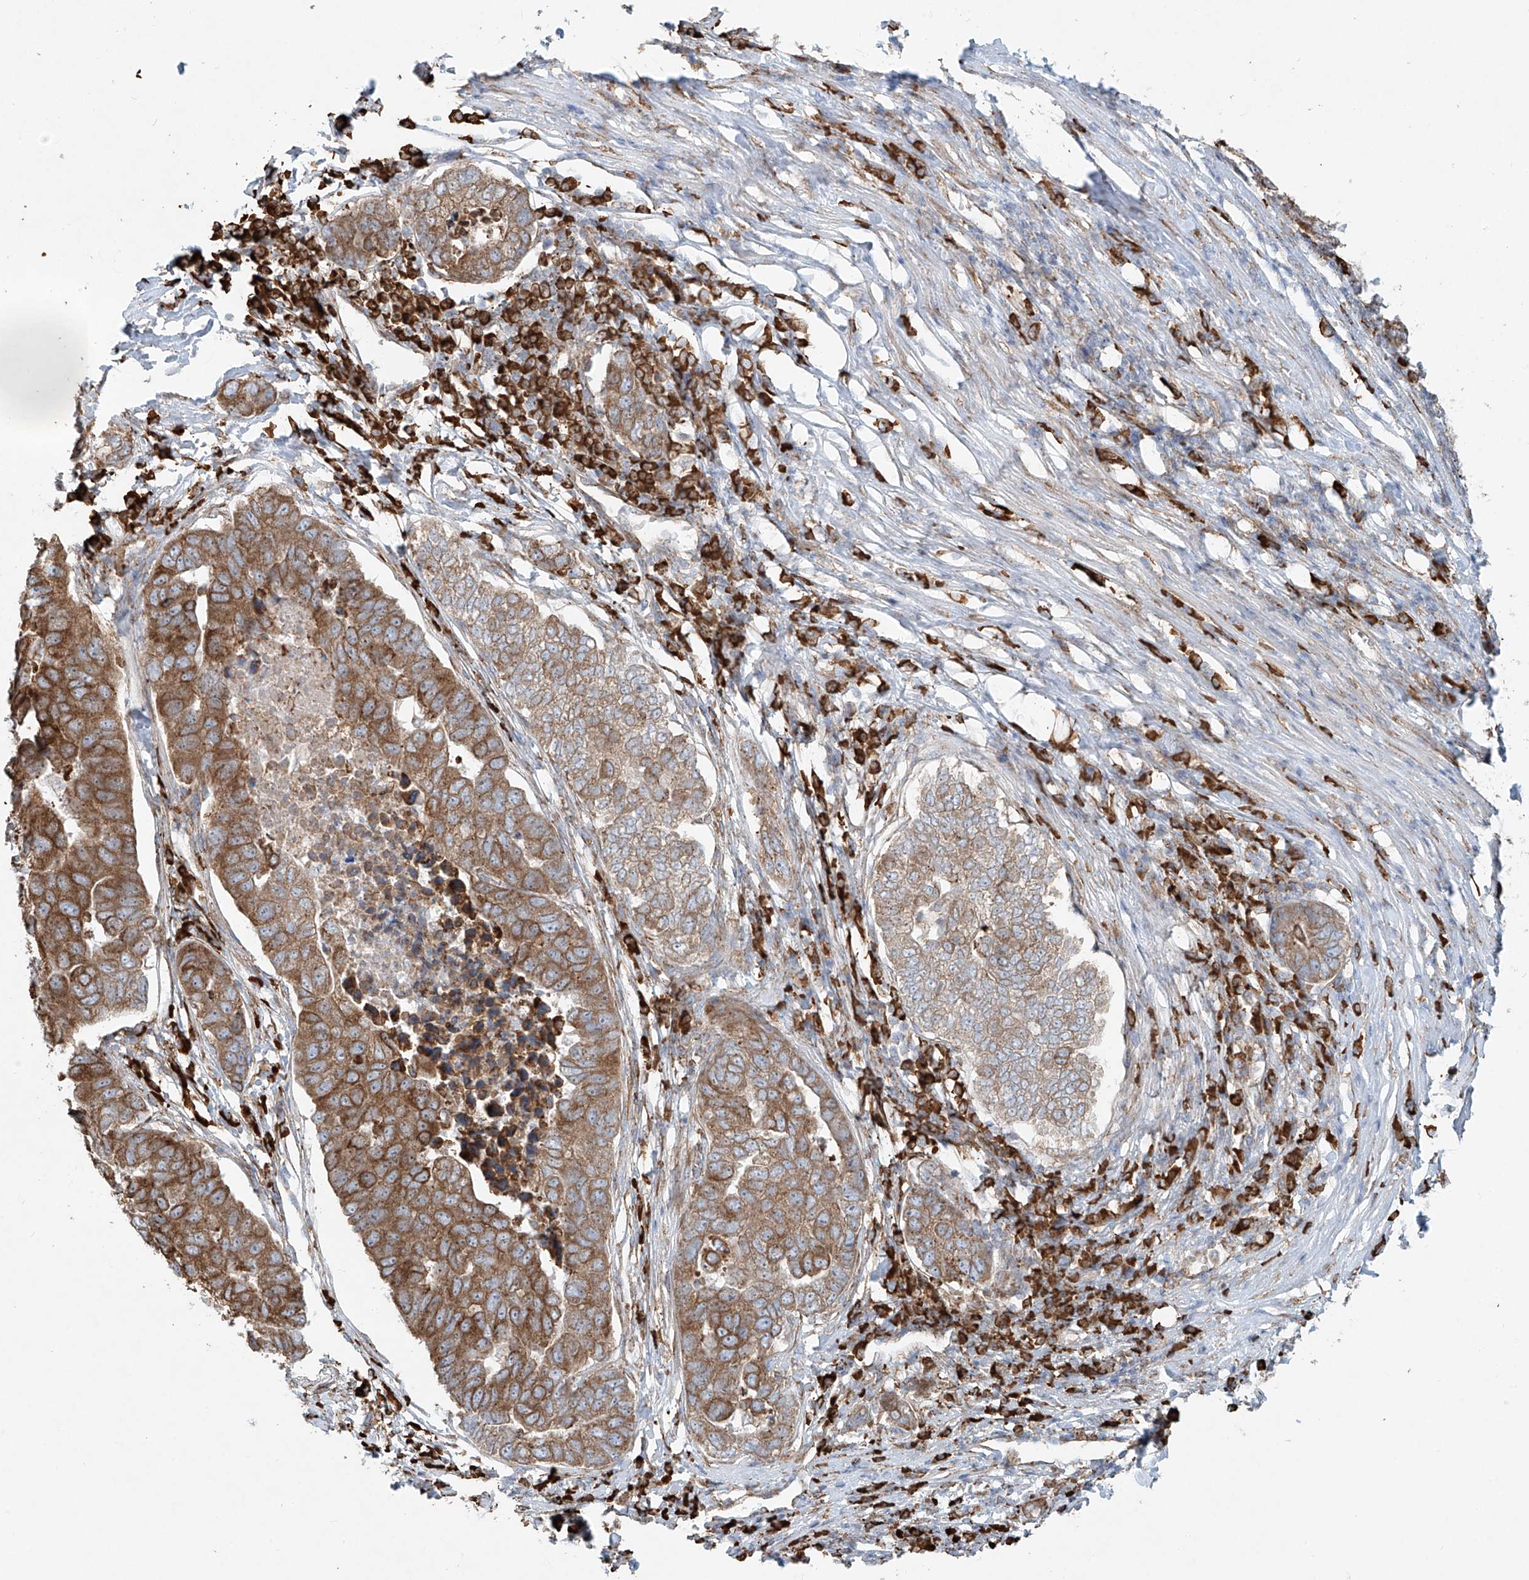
{"staining": {"intensity": "moderate", "quantity": ">75%", "location": "cytoplasmic/membranous"}, "tissue": "pancreatic cancer", "cell_type": "Tumor cells", "image_type": "cancer", "snomed": [{"axis": "morphology", "description": "Adenocarcinoma, NOS"}, {"axis": "topography", "description": "Pancreas"}], "caption": "This is an image of IHC staining of pancreatic cancer (adenocarcinoma), which shows moderate expression in the cytoplasmic/membranous of tumor cells.", "gene": "EIPR1", "patient": {"sex": "female", "age": 61}}